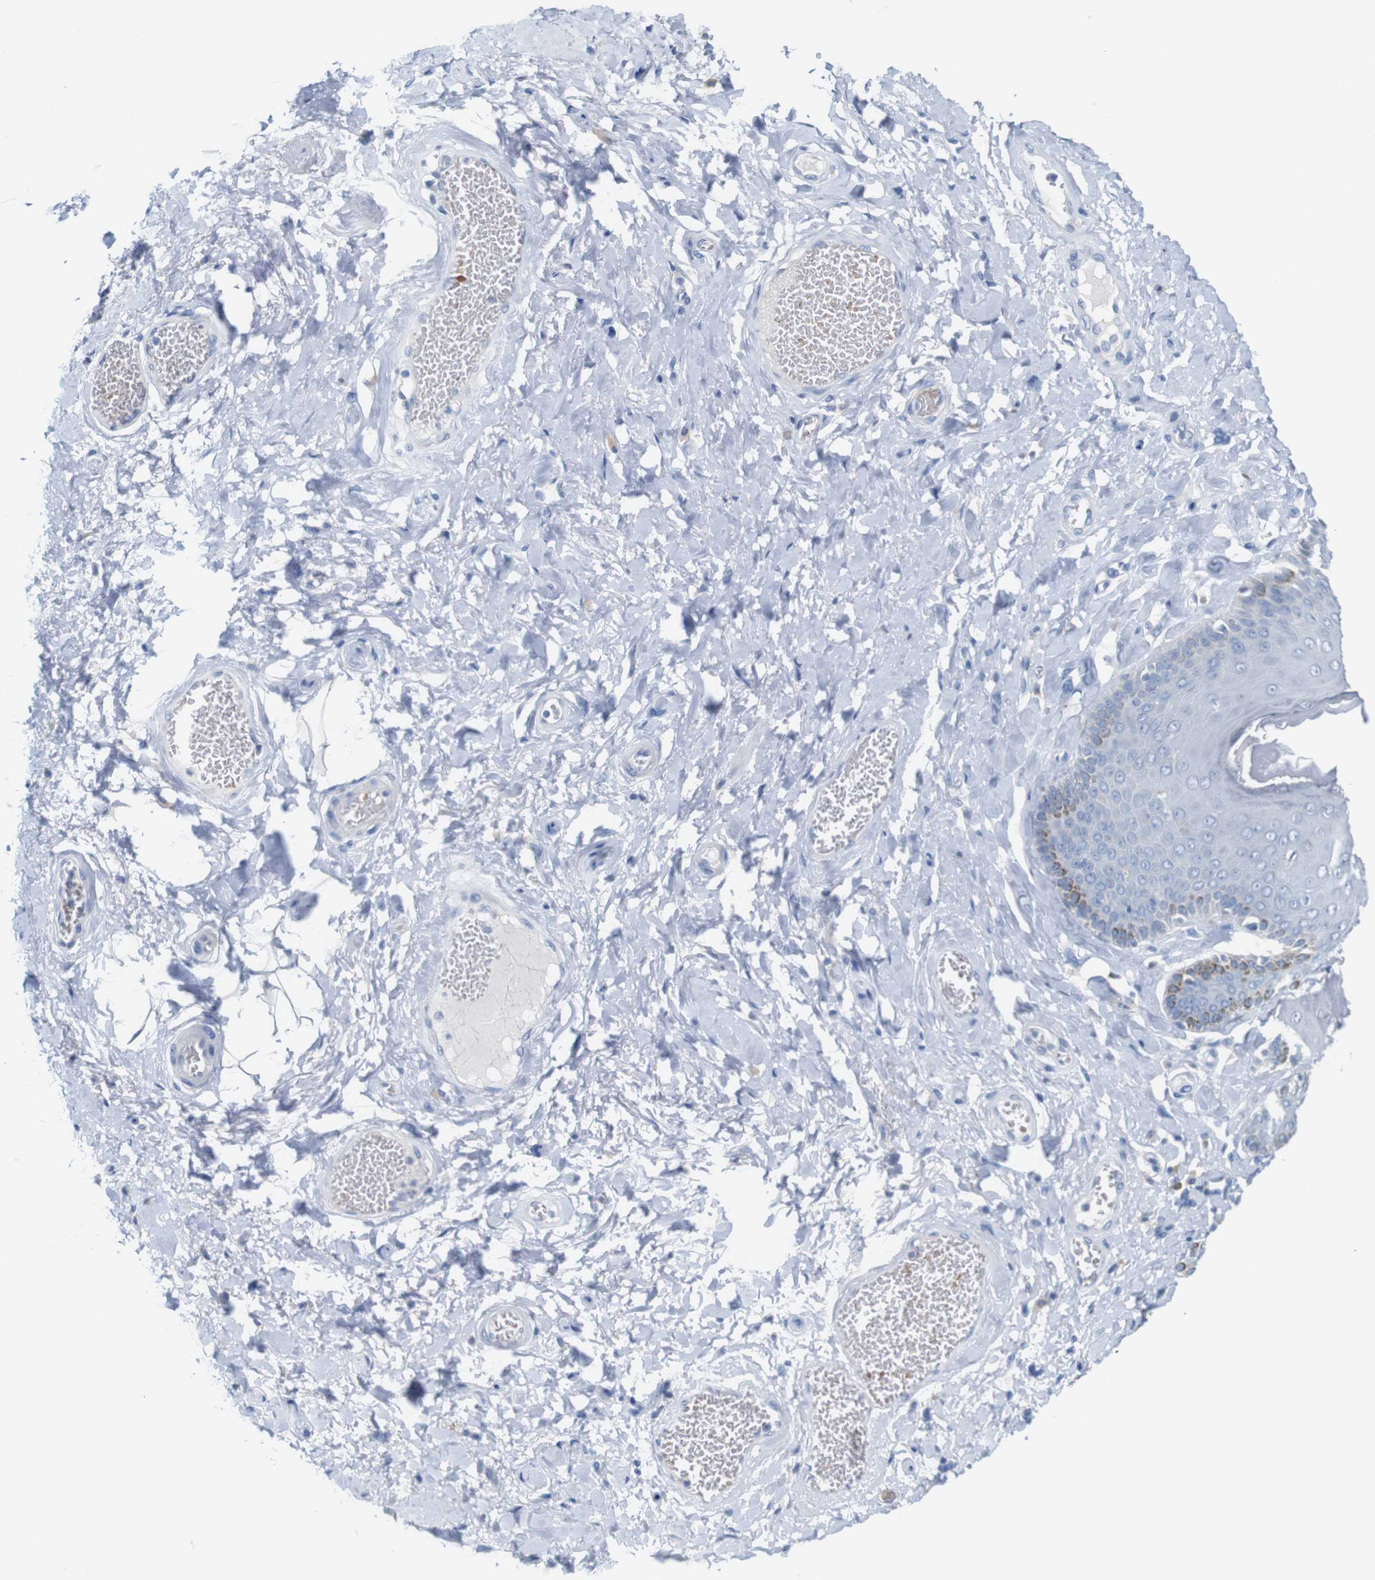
{"staining": {"intensity": "weak", "quantity": "<25%", "location": "cytoplasmic/membranous"}, "tissue": "skin", "cell_type": "Epidermal cells", "image_type": "normal", "snomed": [{"axis": "morphology", "description": "Normal tissue, NOS"}, {"axis": "topography", "description": "Anal"}], "caption": "A micrograph of skin stained for a protein exhibits no brown staining in epidermal cells. (Stains: DAB (3,3'-diaminobenzidine) immunohistochemistry with hematoxylin counter stain, Microscopy: brightfield microscopy at high magnification).", "gene": "IGSF8", "patient": {"sex": "male", "age": 69}}